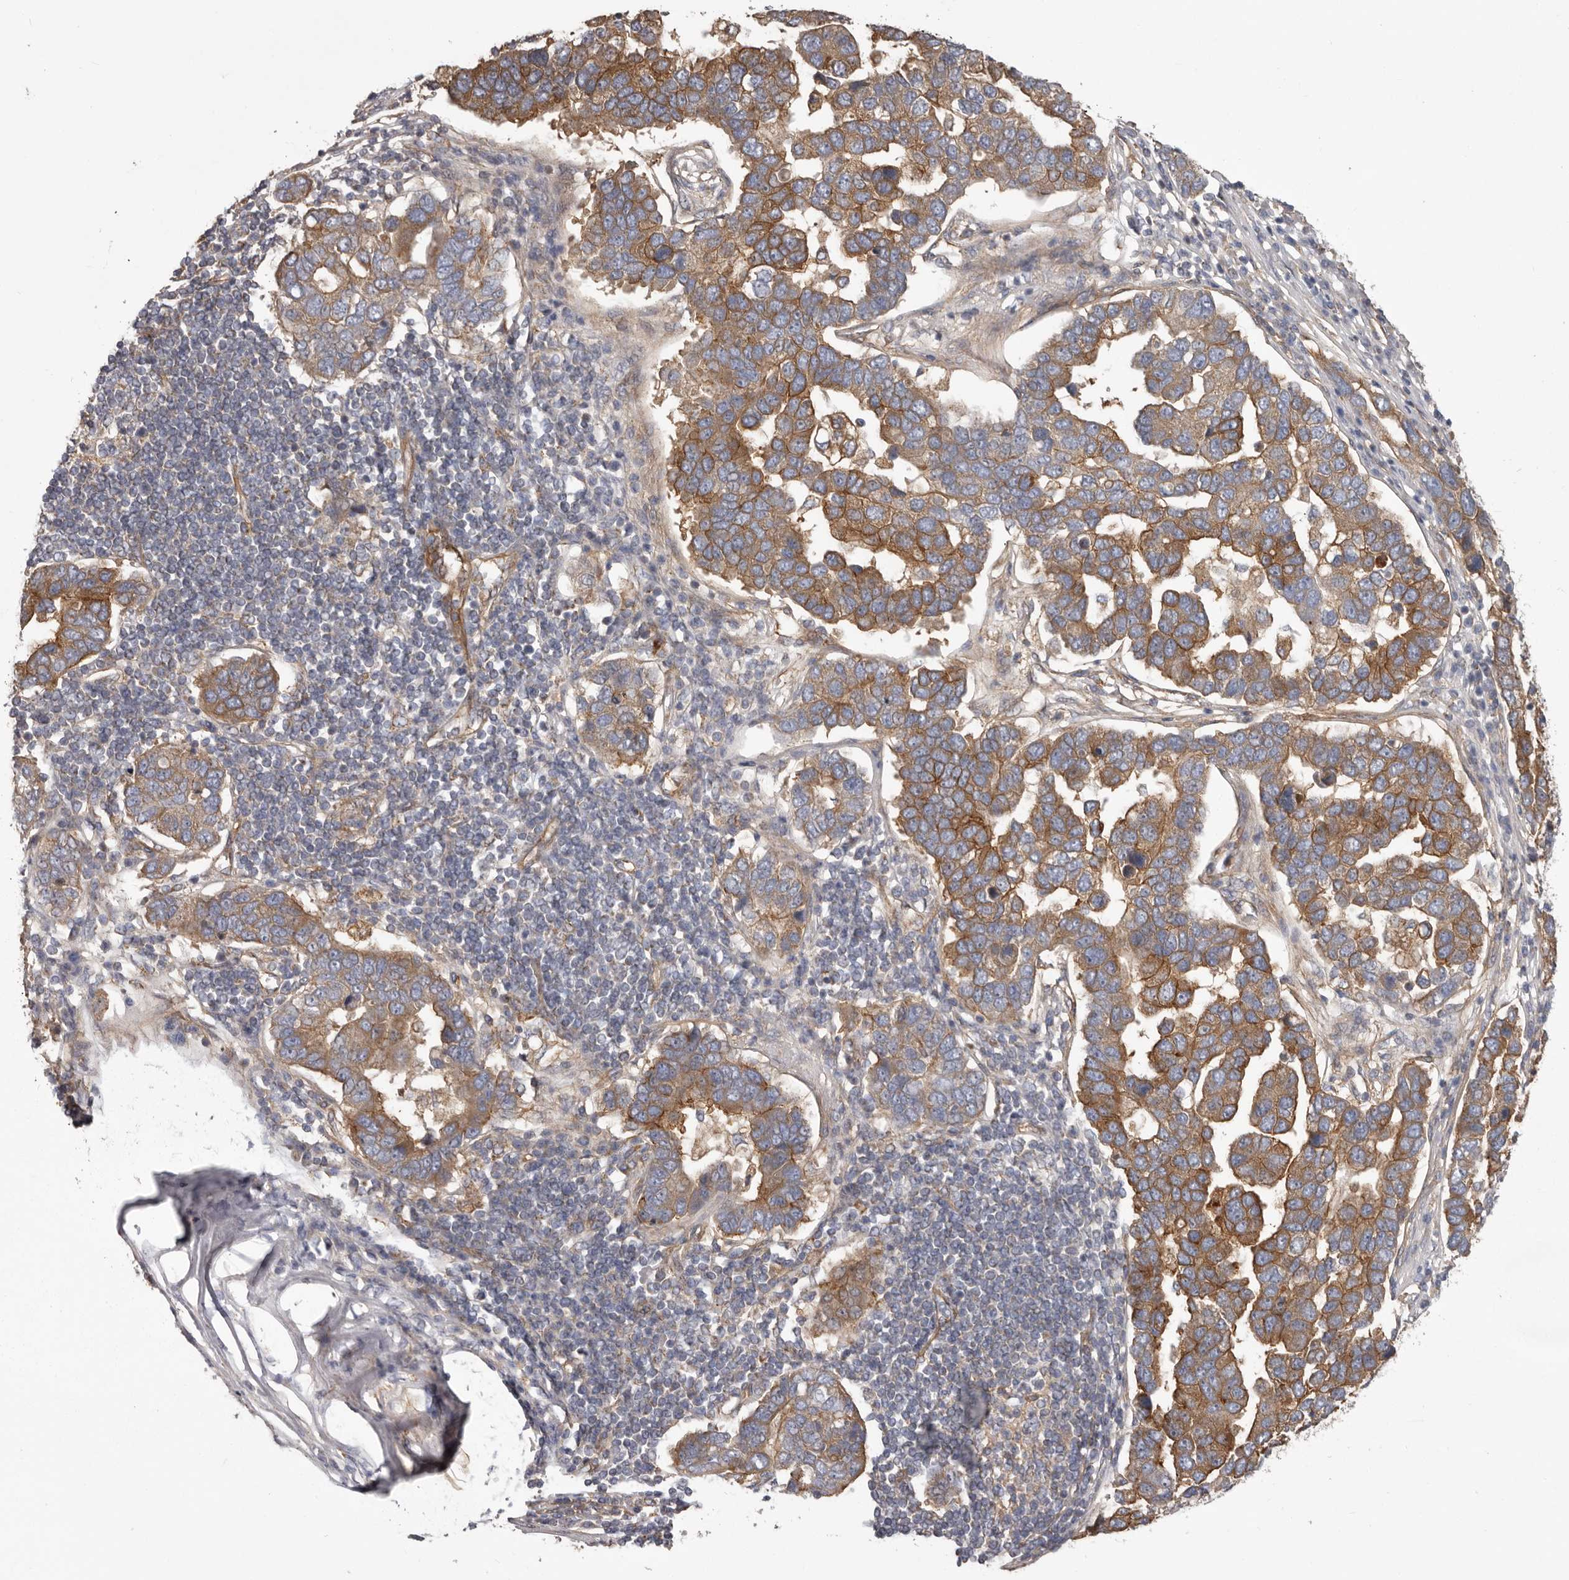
{"staining": {"intensity": "moderate", "quantity": ">75%", "location": "cytoplasmic/membranous"}, "tissue": "pancreatic cancer", "cell_type": "Tumor cells", "image_type": "cancer", "snomed": [{"axis": "morphology", "description": "Adenocarcinoma, NOS"}, {"axis": "topography", "description": "Pancreas"}], "caption": "Protein expression analysis of pancreatic cancer (adenocarcinoma) shows moderate cytoplasmic/membranous staining in about >75% of tumor cells. The staining is performed using DAB (3,3'-diaminobenzidine) brown chromogen to label protein expression. The nuclei are counter-stained blue using hematoxylin.", "gene": "ENAH", "patient": {"sex": "female", "age": 61}}